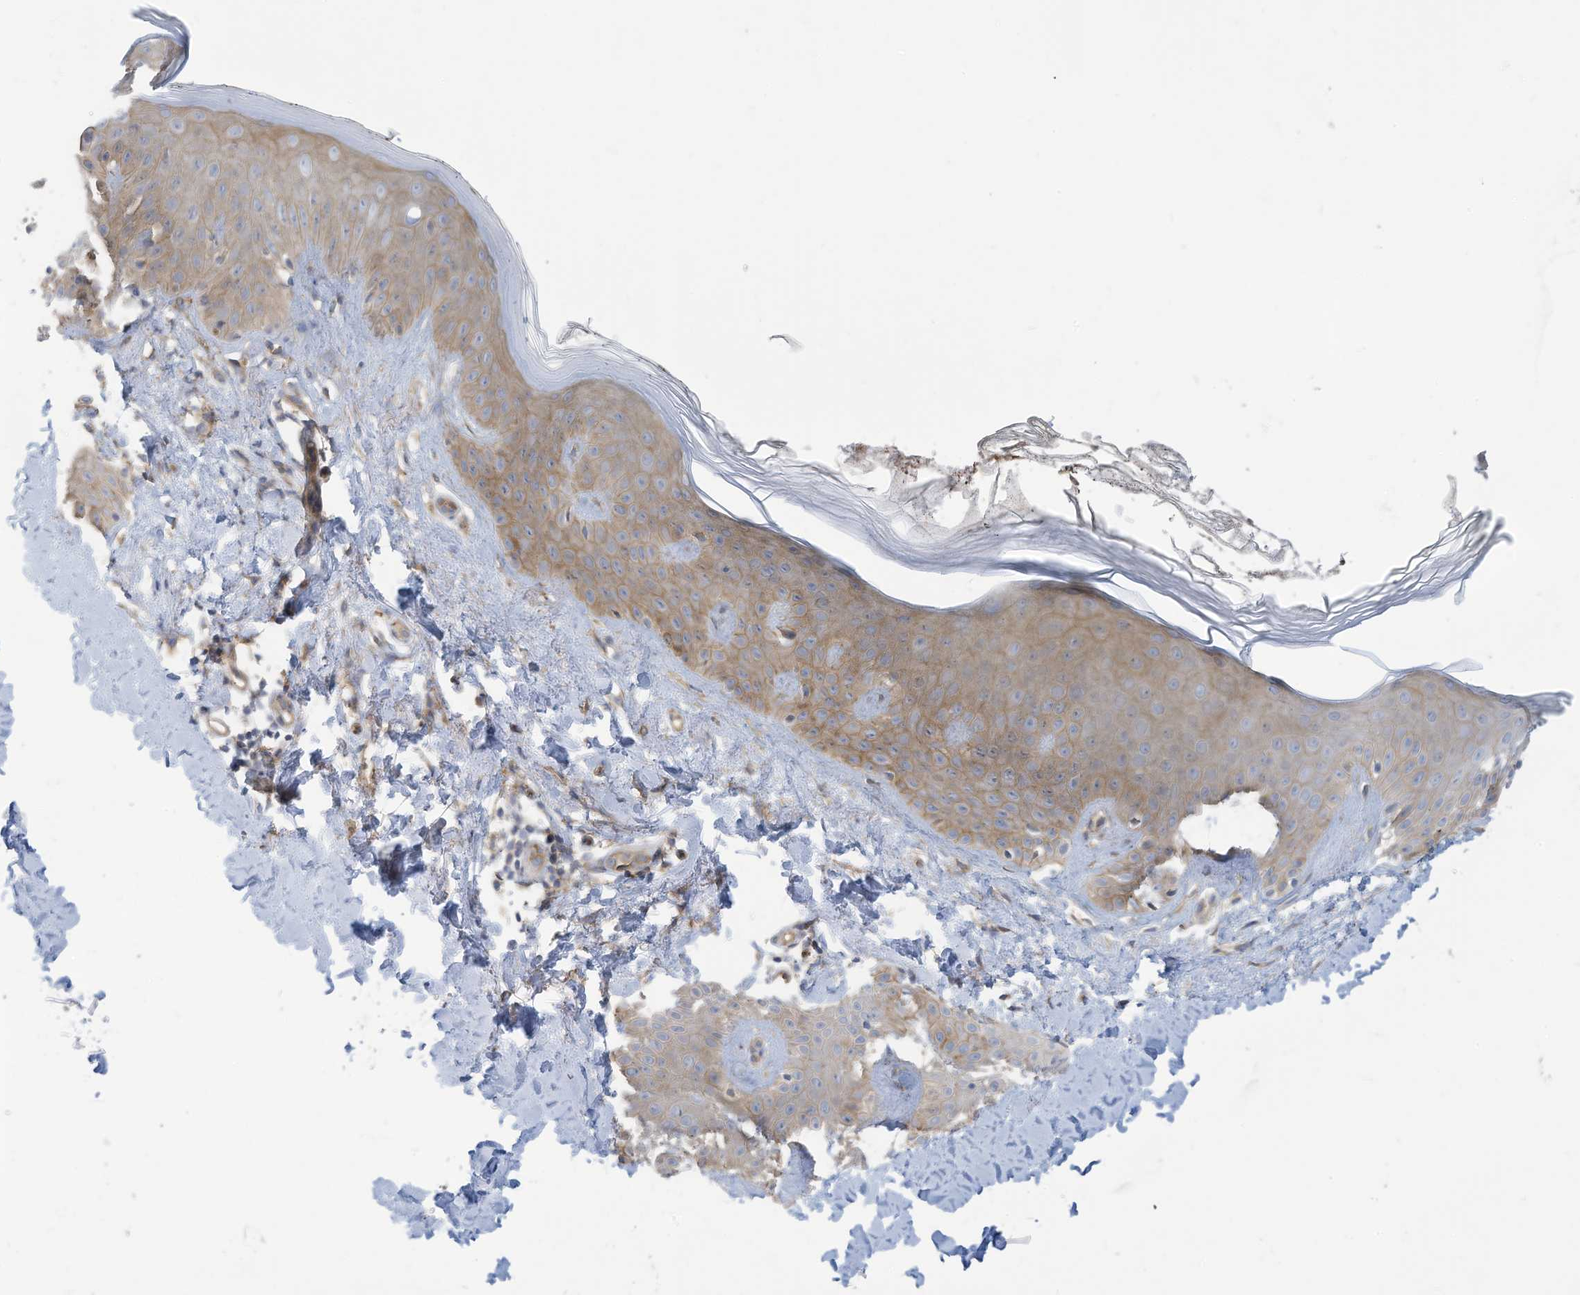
{"staining": {"intensity": "moderate", "quantity": ">75%", "location": "cytoplasmic/membranous"}, "tissue": "skin", "cell_type": "Fibroblasts", "image_type": "normal", "snomed": [{"axis": "morphology", "description": "Normal tissue, NOS"}, {"axis": "topography", "description": "Skin"}], "caption": "Immunohistochemical staining of unremarkable skin displays moderate cytoplasmic/membranous protein staining in approximately >75% of fibroblasts.", "gene": "ADAT2", "patient": {"sex": "female", "age": 64}}